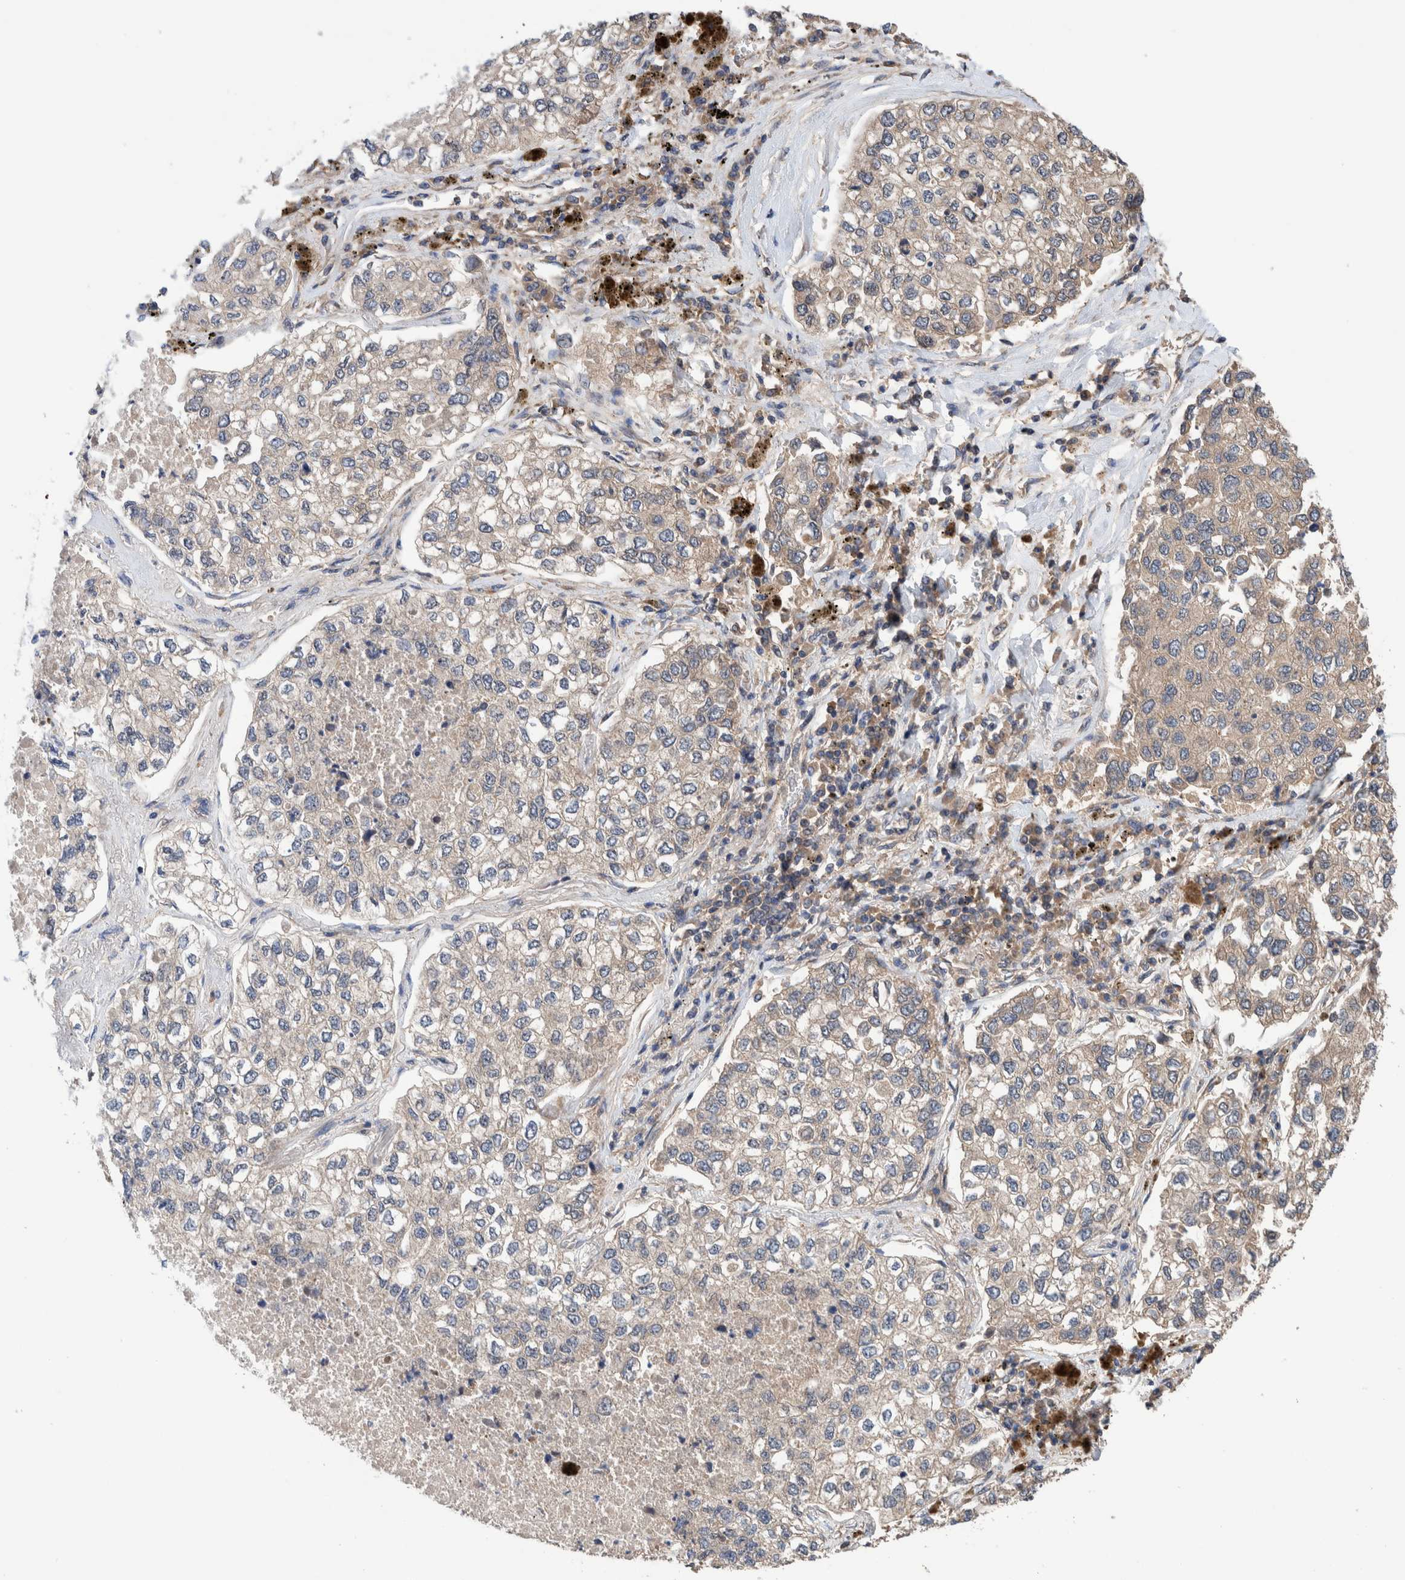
{"staining": {"intensity": "weak", "quantity": "<25%", "location": "cytoplasmic/membranous"}, "tissue": "lung cancer", "cell_type": "Tumor cells", "image_type": "cancer", "snomed": [{"axis": "morphology", "description": "Inflammation, NOS"}, {"axis": "morphology", "description": "Adenocarcinoma, NOS"}, {"axis": "topography", "description": "Lung"}], "caption": "The photomicrograph demonstrates no significant expression in tumor cells of lung cancer.", "gene": "PIK3R6", "patient": {"sex": "male", "age": 63}}